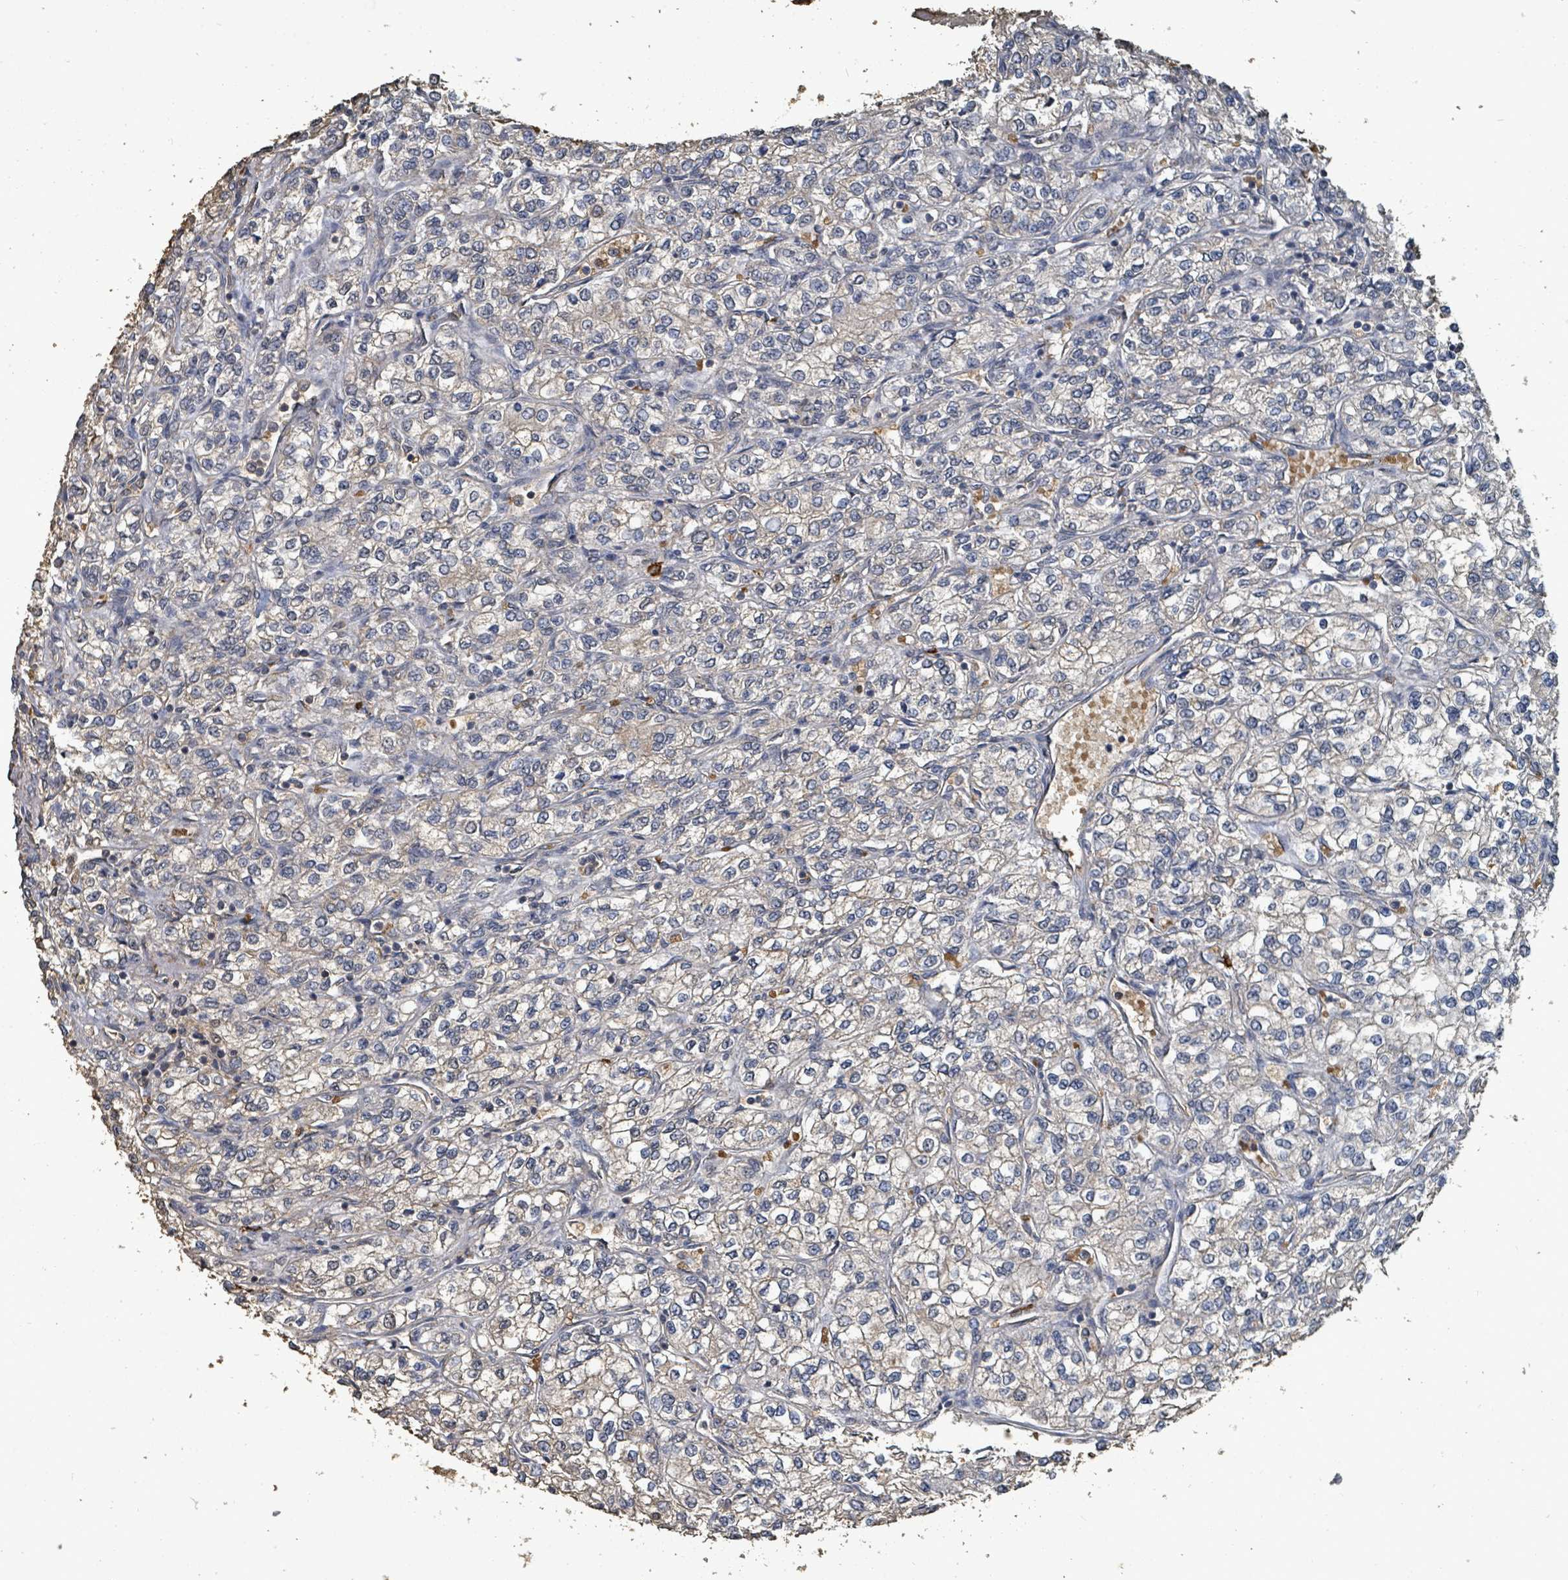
{"staining": {"intensity": "negative", "quantity": "none", "location": "none"}, "tissue": "renal cancer", "cell_type": "Tumor cells", "image_type": "cancer", "snomed": [{"axis": "morphology", "description": "Adenocarcinoma, NOS"}, {"axis": "topography", "description": "Kidney"}], "caption": "Renal cancer (adenocarcinoma) was stained to show a protein in brown. There is no significant expression in tumor cells.", "gene": "C6orf52", "patient": {"sex": "male", "age": 80}}